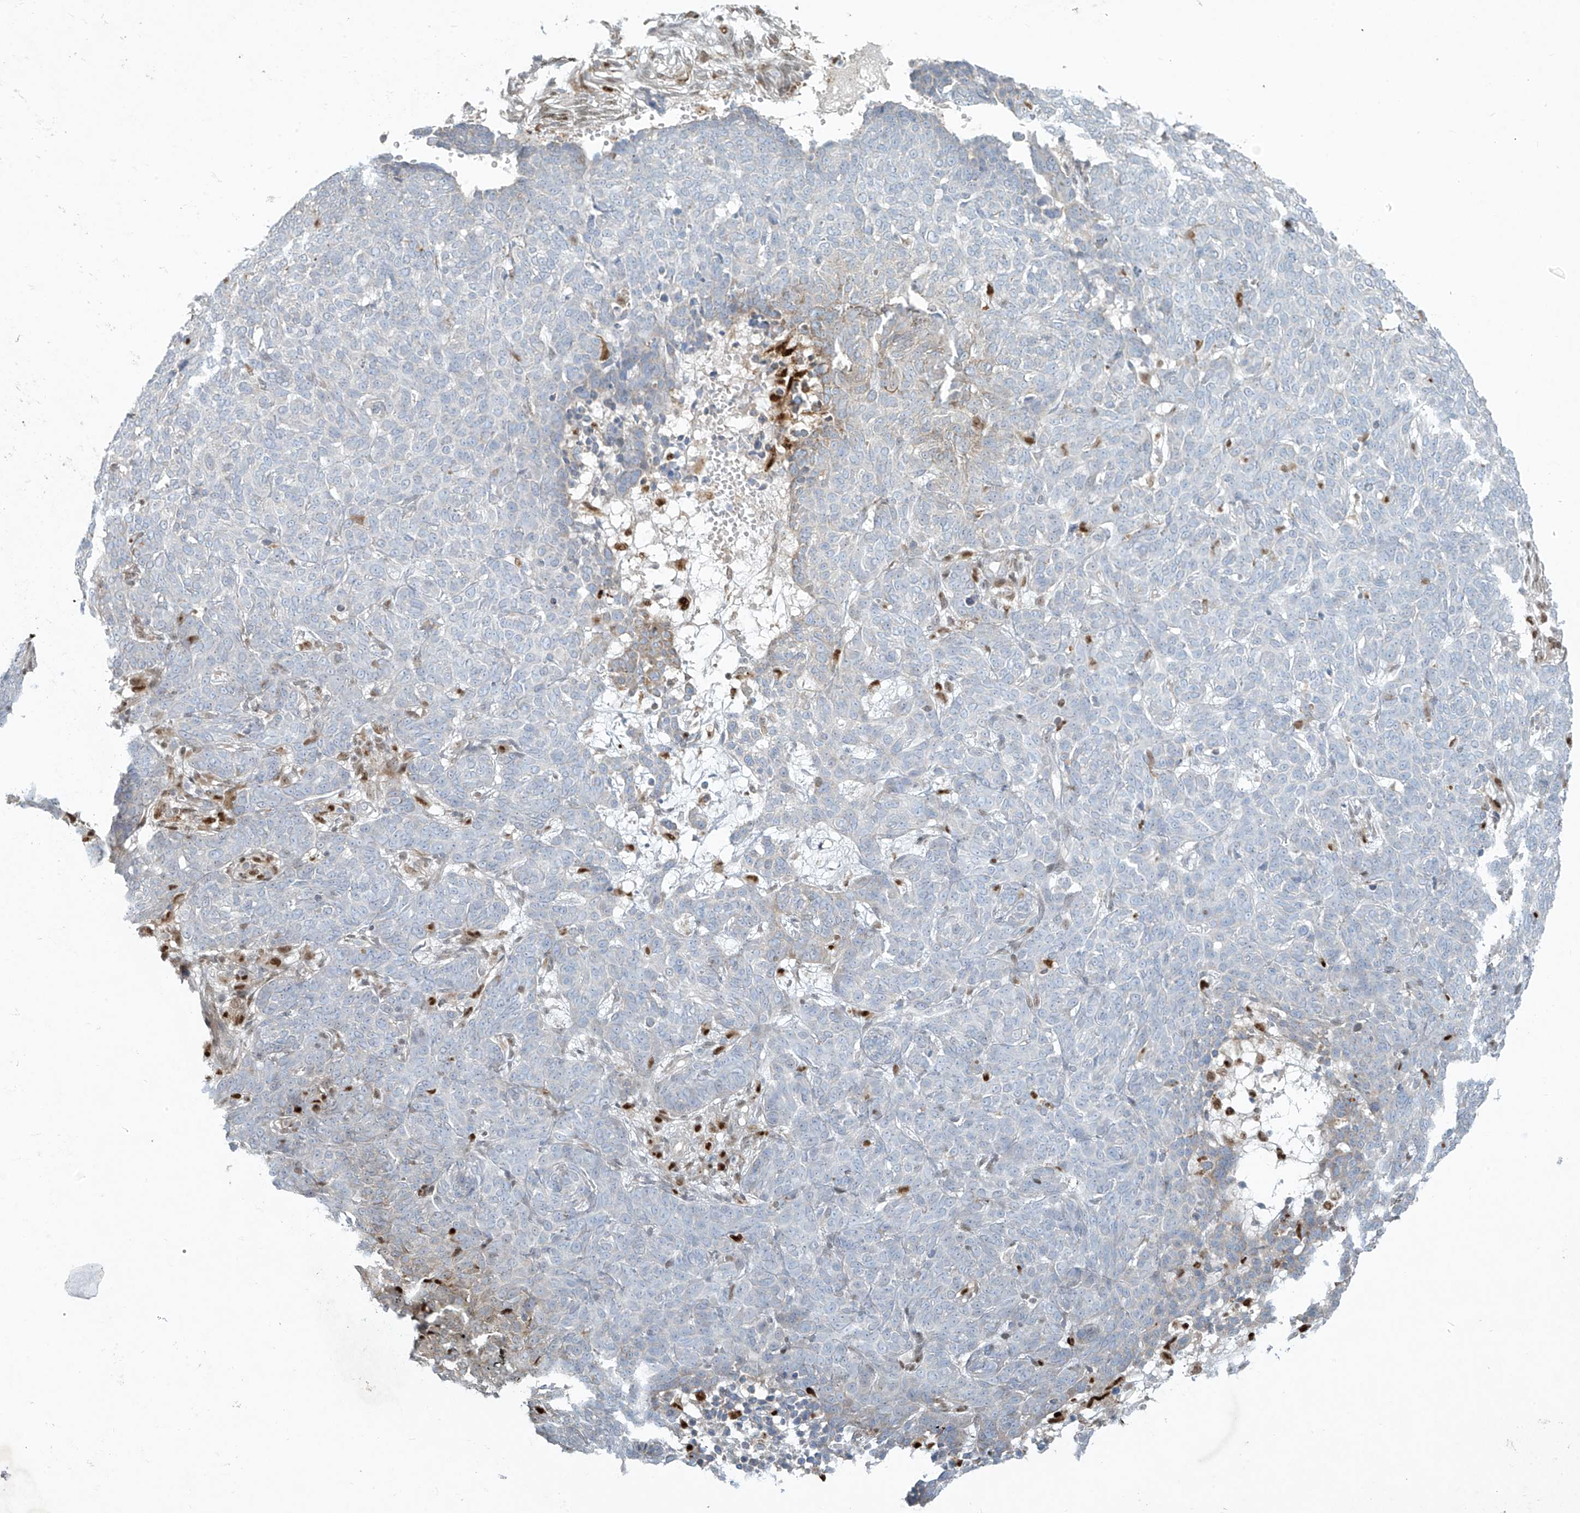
{"staining": {"intensity": "negative", "quantity": "none", "location": "none"}, "tissue": "skin cancer", "cell_type": "Tumor cells", "image_type": "cancer", "snomed": [{"axis": "morphology", "description": "Basal cell carcinoma"}, {"axis": "topography", "description": "Skin"}], "caption": "Immunohistochemistry (IHC) of human basal cell carcinoma (skin) shows no staining in tumor cells.", "gene": "TUBE1", "patient": {"sex": "male", "age": 85}}